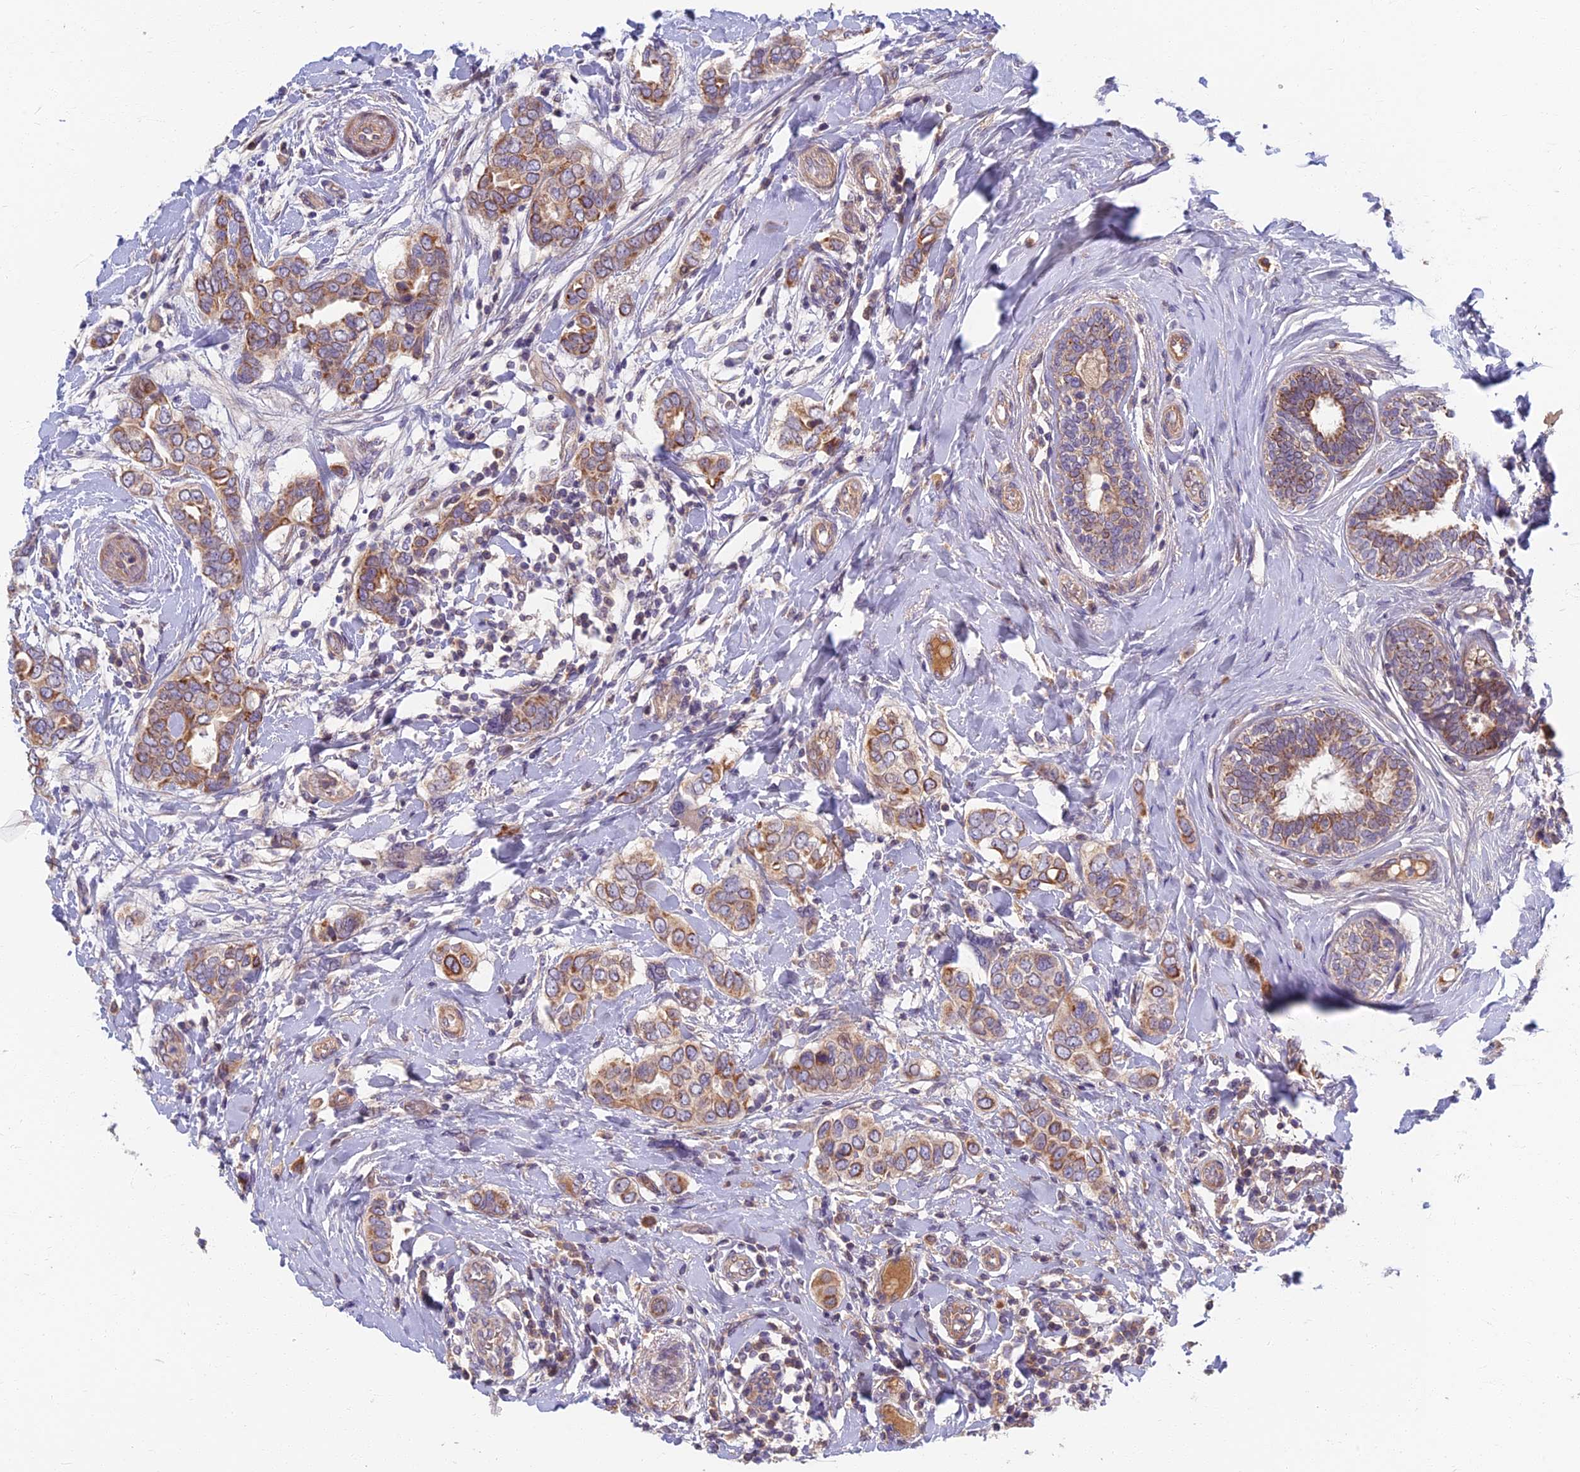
{"staining": {"intensity": "moderate", "quantity": ">75%", "location": "cytoplasmic/membranous"}, "tissue": "breast cancer", "cell_type": "Tumor cells", "image_type": "cancer", "snomed": [{"axis": "morphology", "description": "Lobular carcinoma"}, {"axis": "topography", "description": "Breast"}], "caption": "Lobular carcinoma (breast) stained with a brown dye shows moderate cytoplasmic/membranous positive positivity in approximately >75% of tumor cells.", "gene": "SOGA1", "patient": {"sex": "female", "age": 51}}